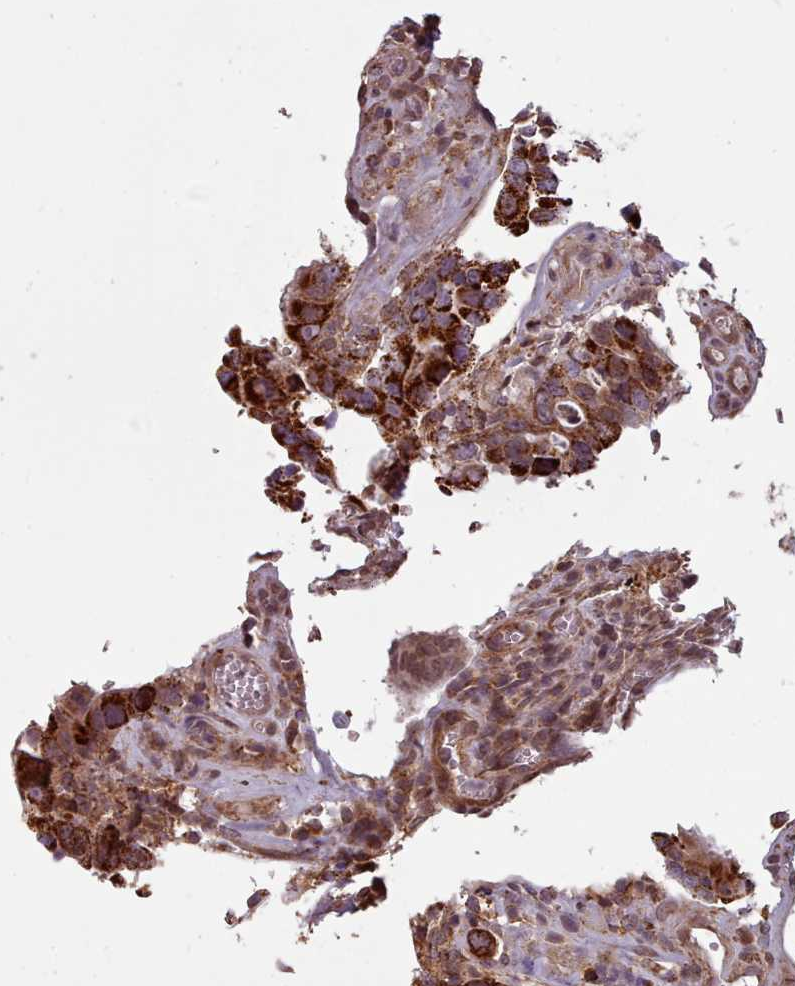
{"staining": {"intensity": "strong", "quantity": ">75%", "location": "cytoplasmic/membranous"}, "tissue": "colorectal cancer", "cell_type": "Tumor cells", "image_type": "cancer", "snomed": [{"axis": "morphology", "description": "Adenocarcinoma, NOS"}, {"axis": "topography", "description": "Colon"}], "caption": "A high-resolution histopathology image shows immunohistochemistry staining of colorectal cancer (adenocarcinoma), which shows strong cytoplasmic/membranous positivity in about >75% of tumor cells.", "gene": "ZMYM4", "patient": {"sex": "male", "age": 84}}